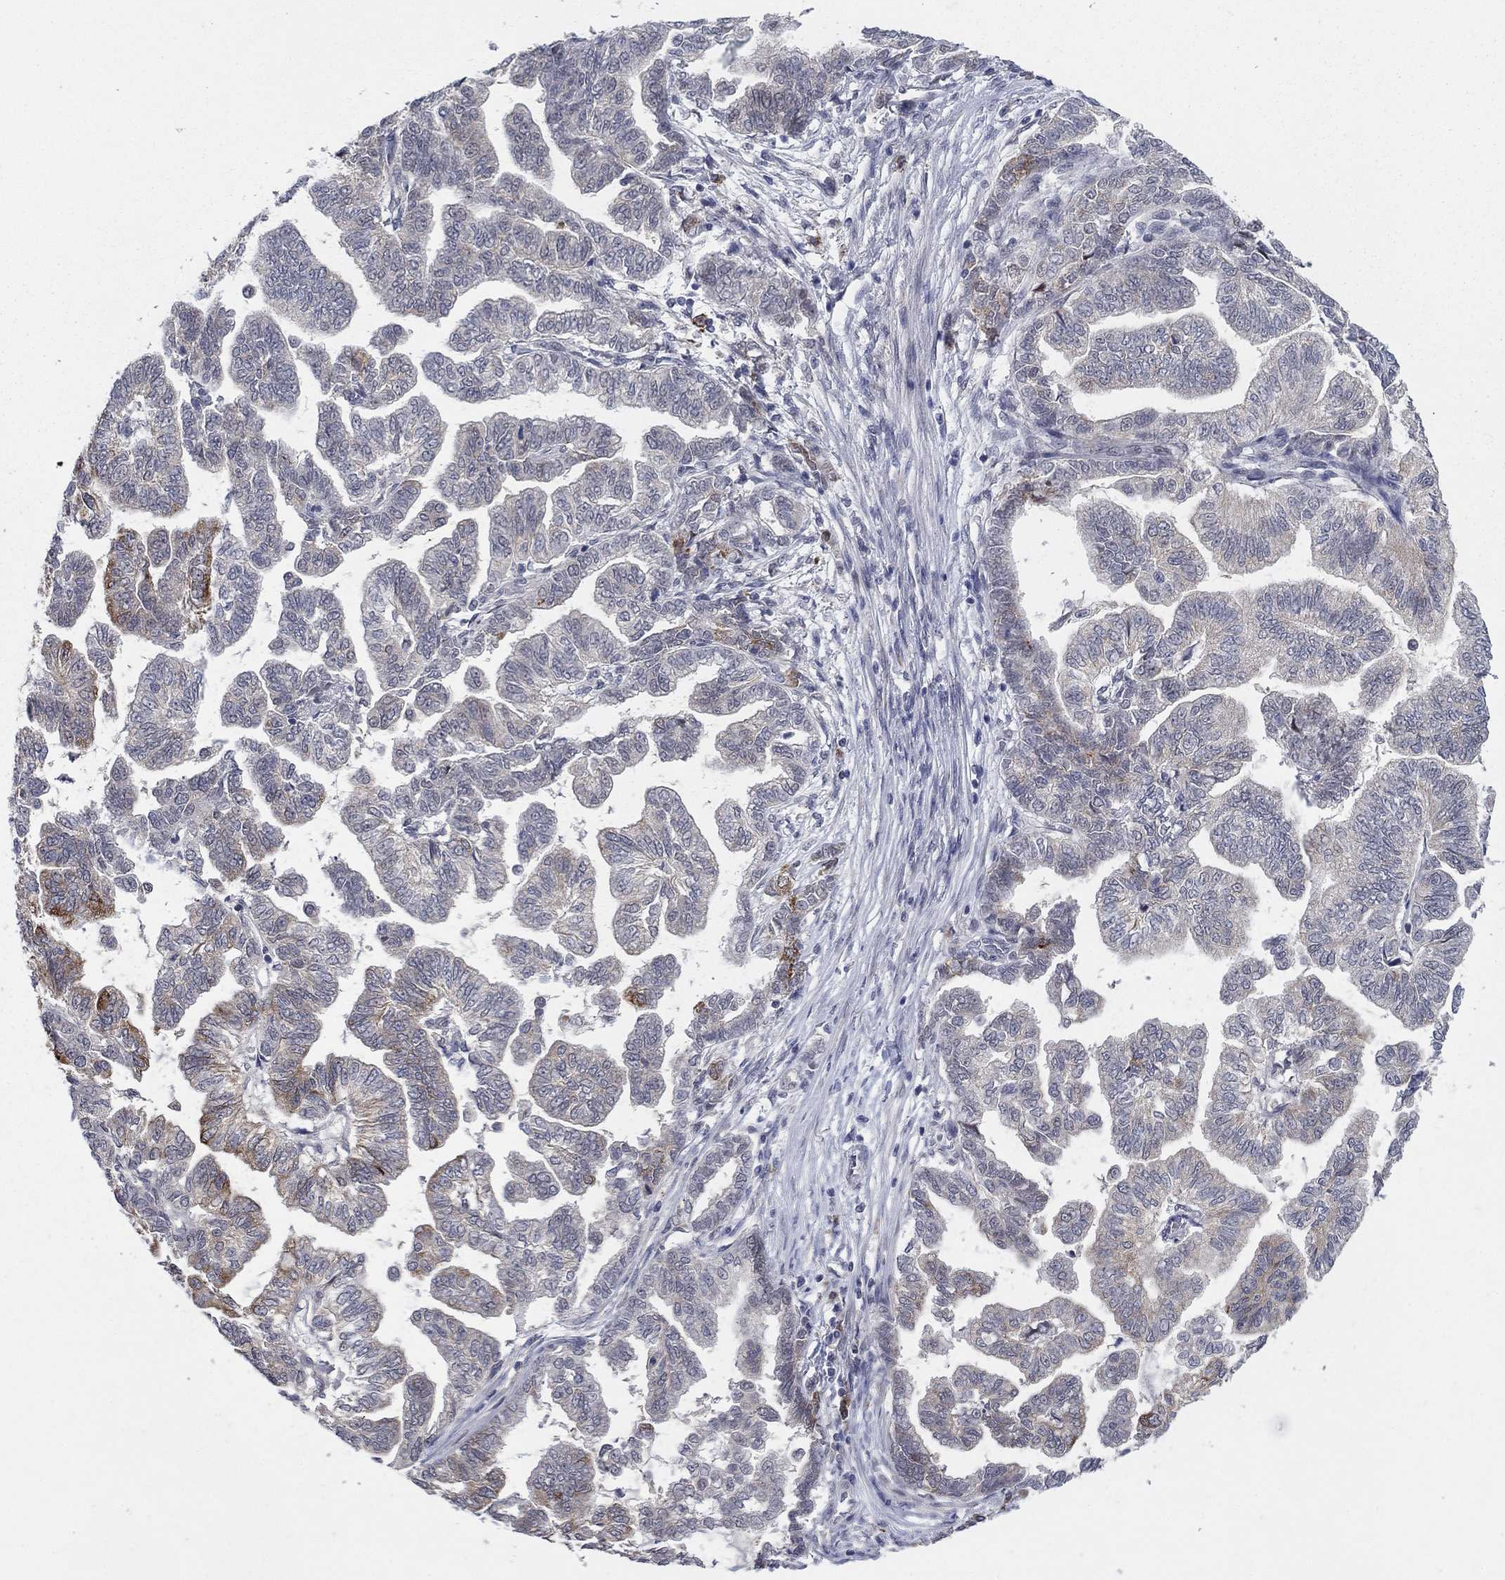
{"staining": {"intensity": "strong", "quantity": "<25%", "location": "cytoplasmic/membranous"}, "tissue": "stomach cancer", "cell_type": "Tumor cells", "image_type": "cancer", "snomed": [{"axis": "morphology", "description": "Adenocarcinoma, NOS"}, {"axis": "topography", "description": "Stomach"}], "caption": "Human stomach cancer (adenocarcinoma) stained for a protein (brown) demonstrates strong cytoplasmic/membranous positive positivity in approximately <25% of tumor cells.", "gene": "SDC1", "patient": {"sex": "male", "age": 83}}